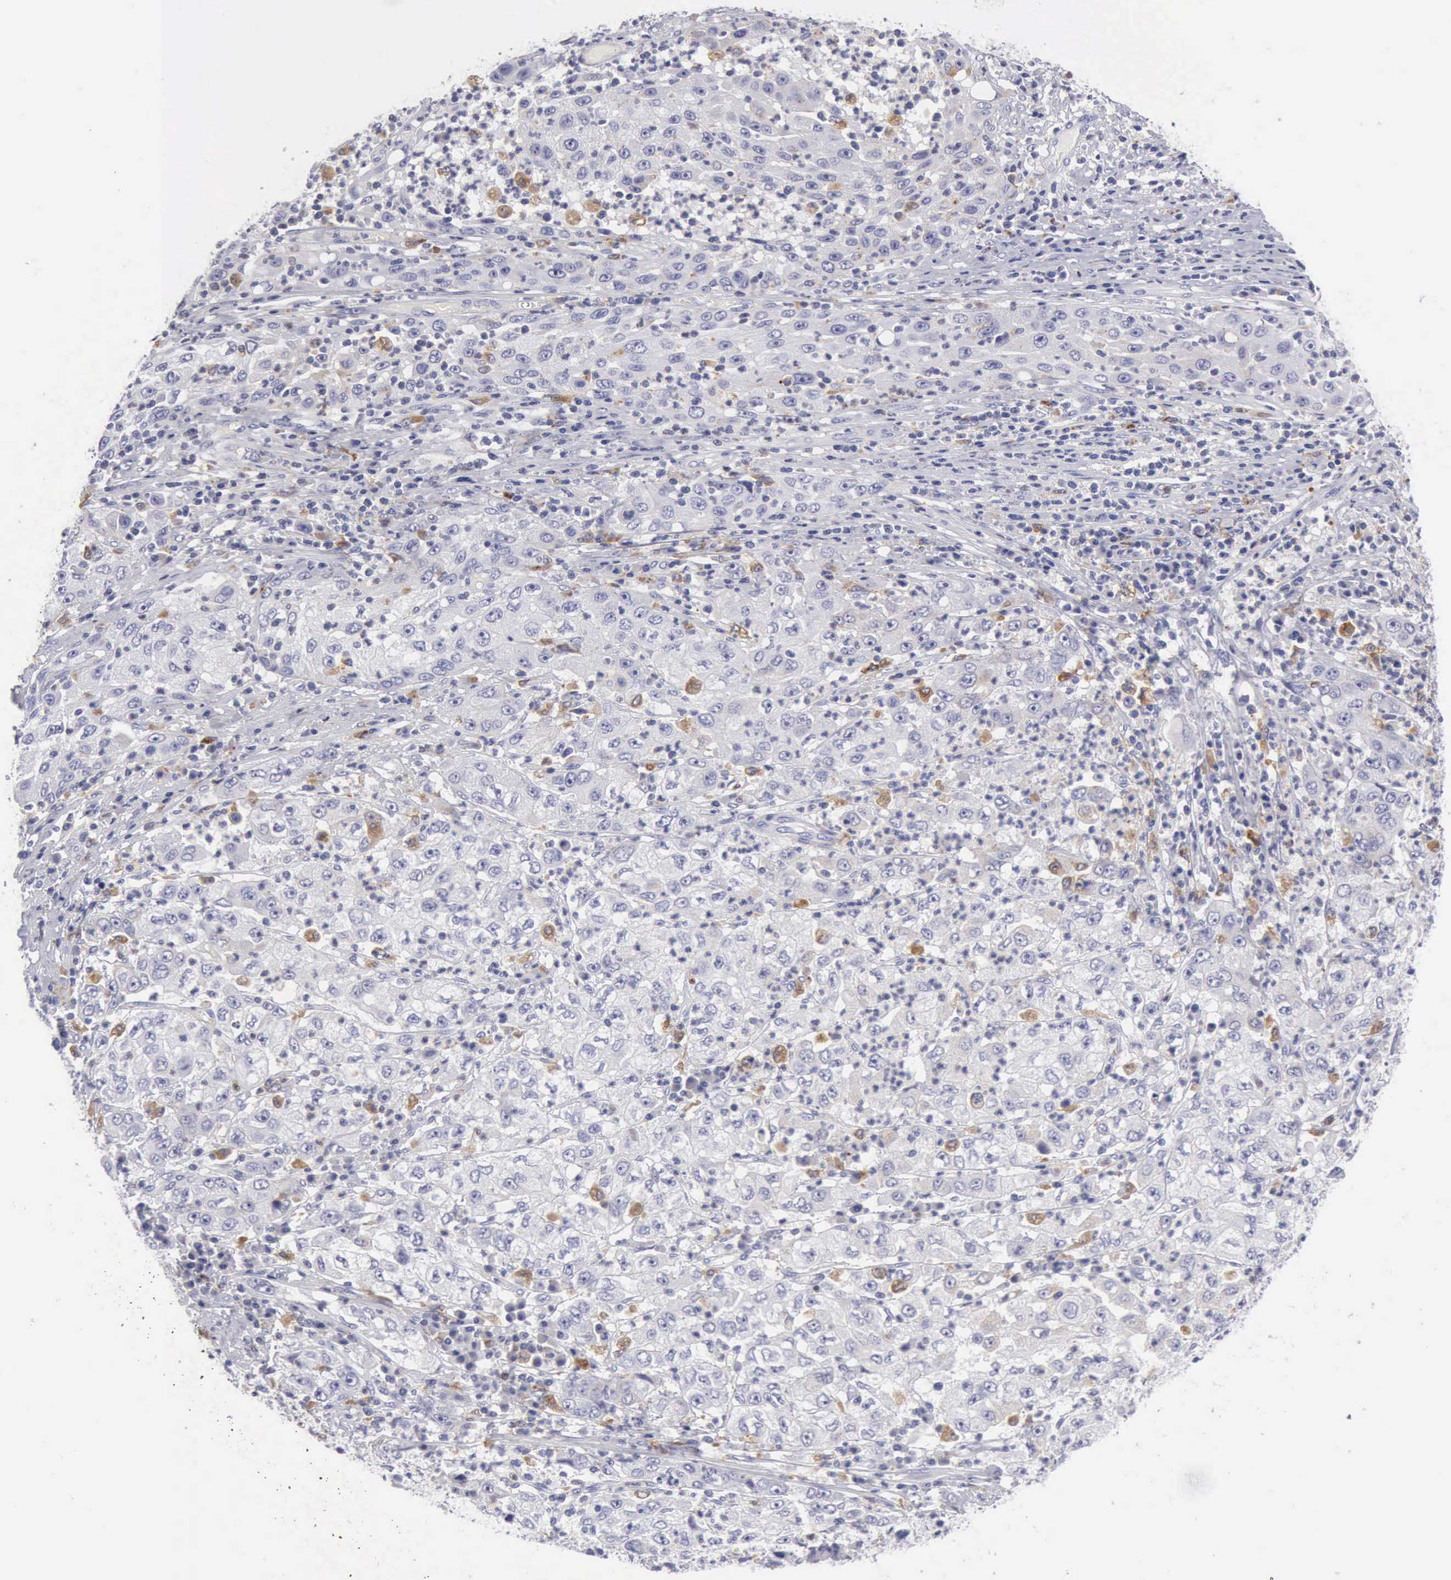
{"staining": {"intensity": "negative", "quantity": "none", "location": "none"}, "tissue": "cervical cancer", "cell_type": "Tumor cells", "image_type": "cancer", "snomed": [{"axis": "morphology", "description": "Squamous cell carcinoma, NOS"}, {"axis": "topography", "description": "Cervix"}], "caption": "Immunohistochemistry of cervical cancer (squamous cell carcinoma) reveals no expression in tumor cells.", "gene": "CTSS", "patient": {"sex": "female", "age": 36}}